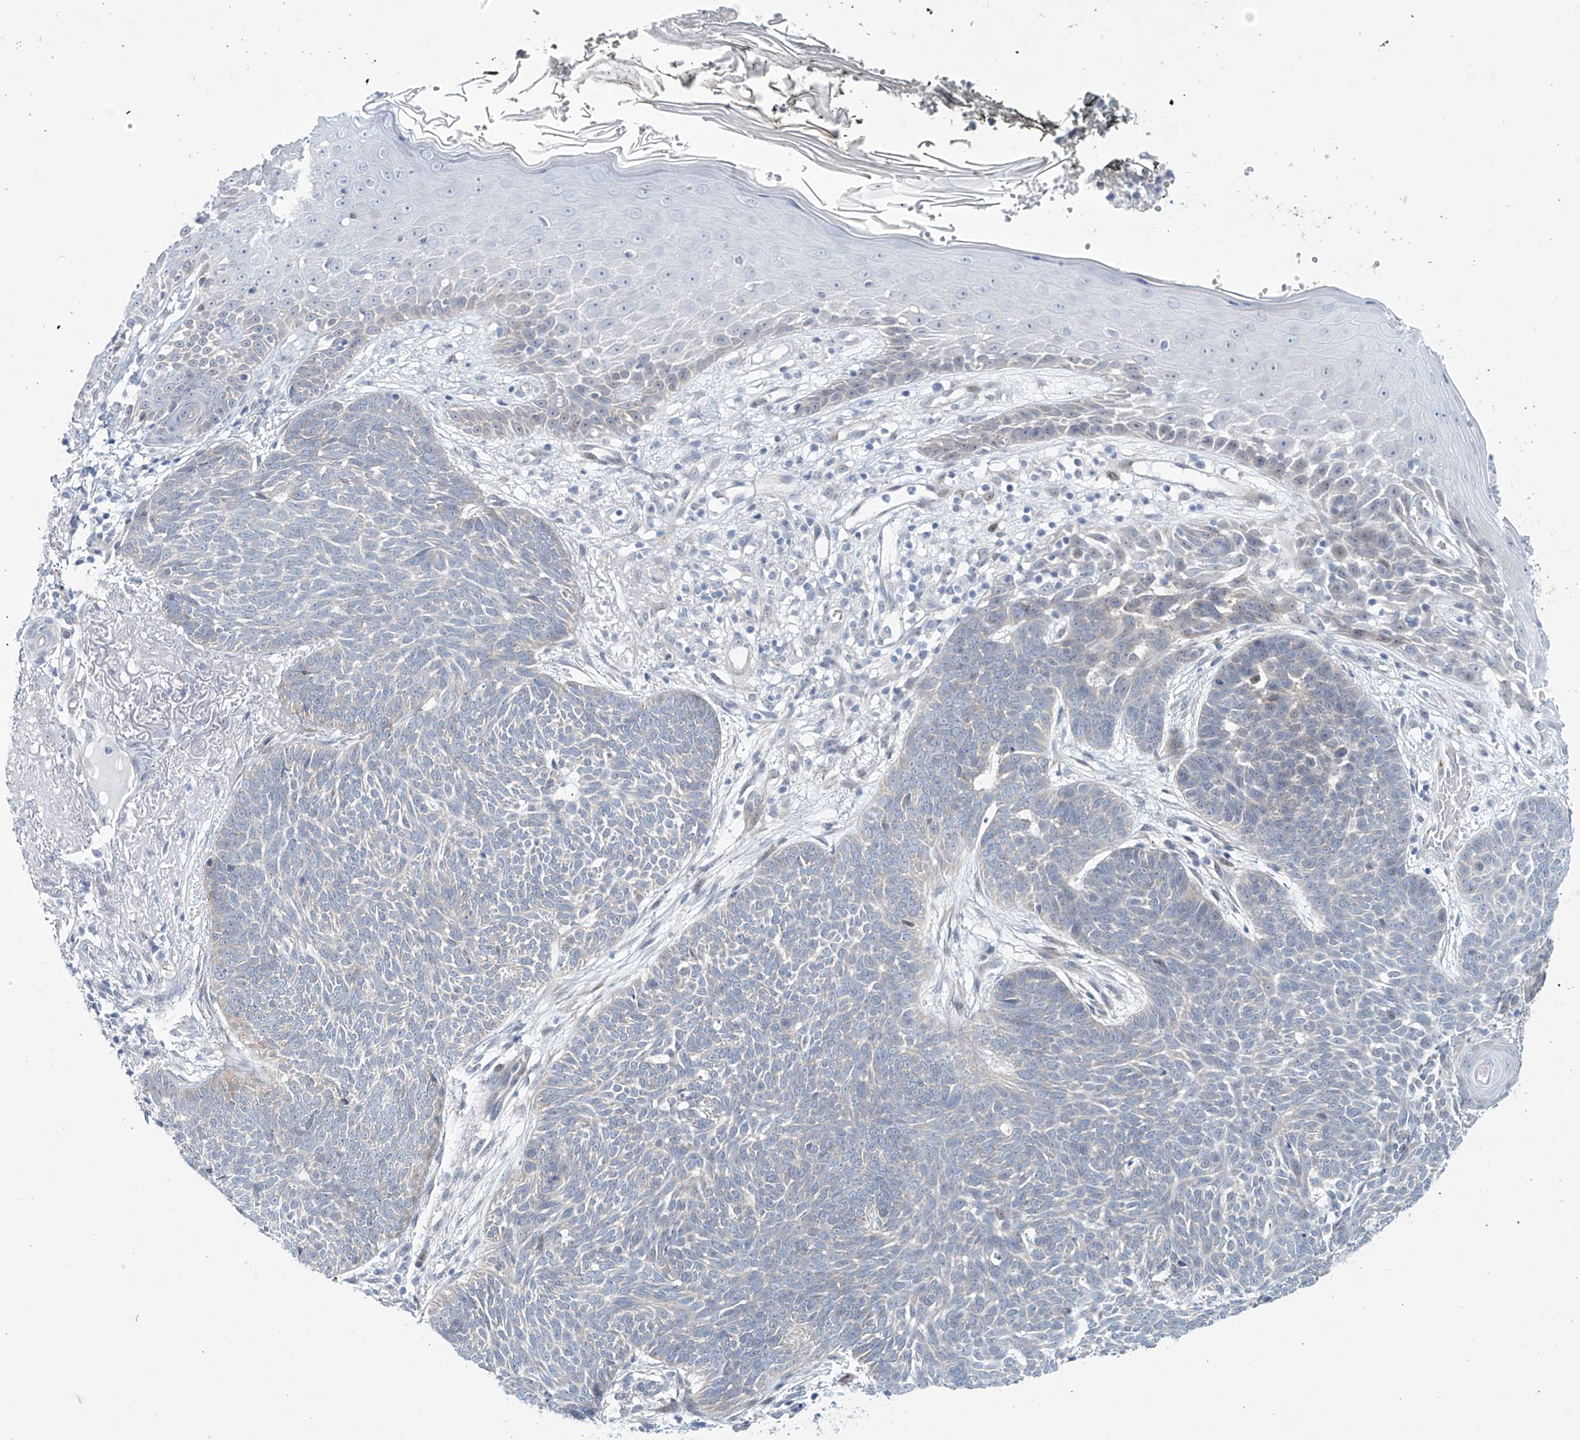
{"staining": {"intensity": "negative", "quantity": "none", "location": "none"}, "tissue": "skin cancer", "cell_type": "Tumor cells", "image_type": "cancer", "snomed": [{"axis": "morphology", "description": "Normal tissue, NOS"}, {"axis": "morphology", "description": "Basal cell carcinoma"}, {"axis": "topography", "description": "Skin"}], "caption": "There is no significant expression in tumor cells of basal cell carcinoma (skin).", "gene": "TRIM60", "patient": {"sex": "male", "age": 64}}